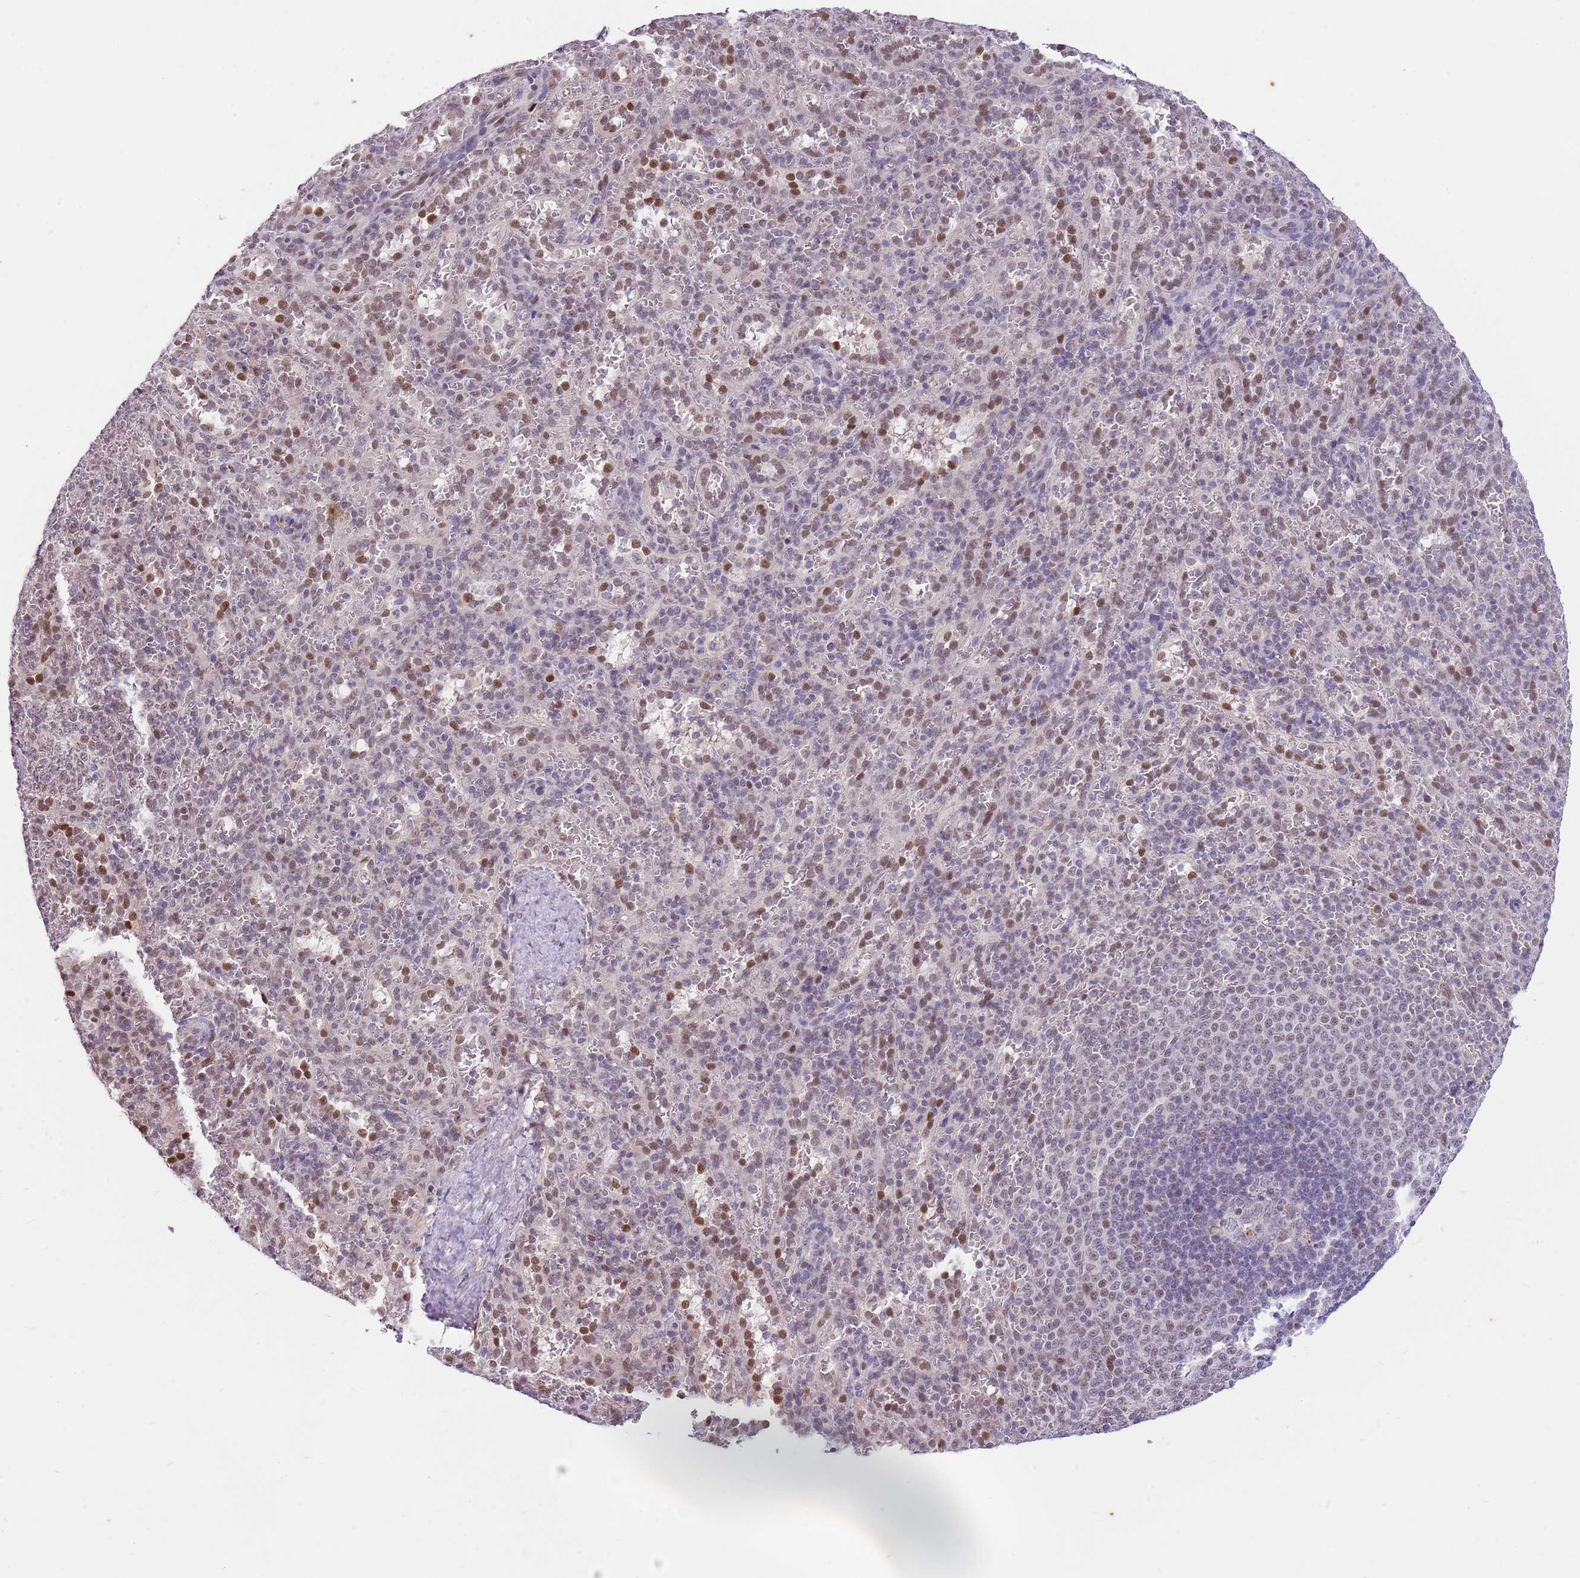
{"staining": {"intensity": "moderate", "quantity": "25%-75%", "location": "nuclear"}, "tissue": "spleen", "cell_type": "Cells in red pulp", "image_type": "normal", "snomed": [{"axis": "morphology", "description": "Normal tissue, NOS"}, {"axis": "topography", "description": "Spleen"}], "caption": "IHC of benign human spleen shows medium levels of moderate nuclear expression in about 25%-75% of cells in red pulp. (DAB IHC, brown staining for protein, blue staining for nuclei).", "gene": "RFK", "patient": {"sex": "female", "age": 21}}